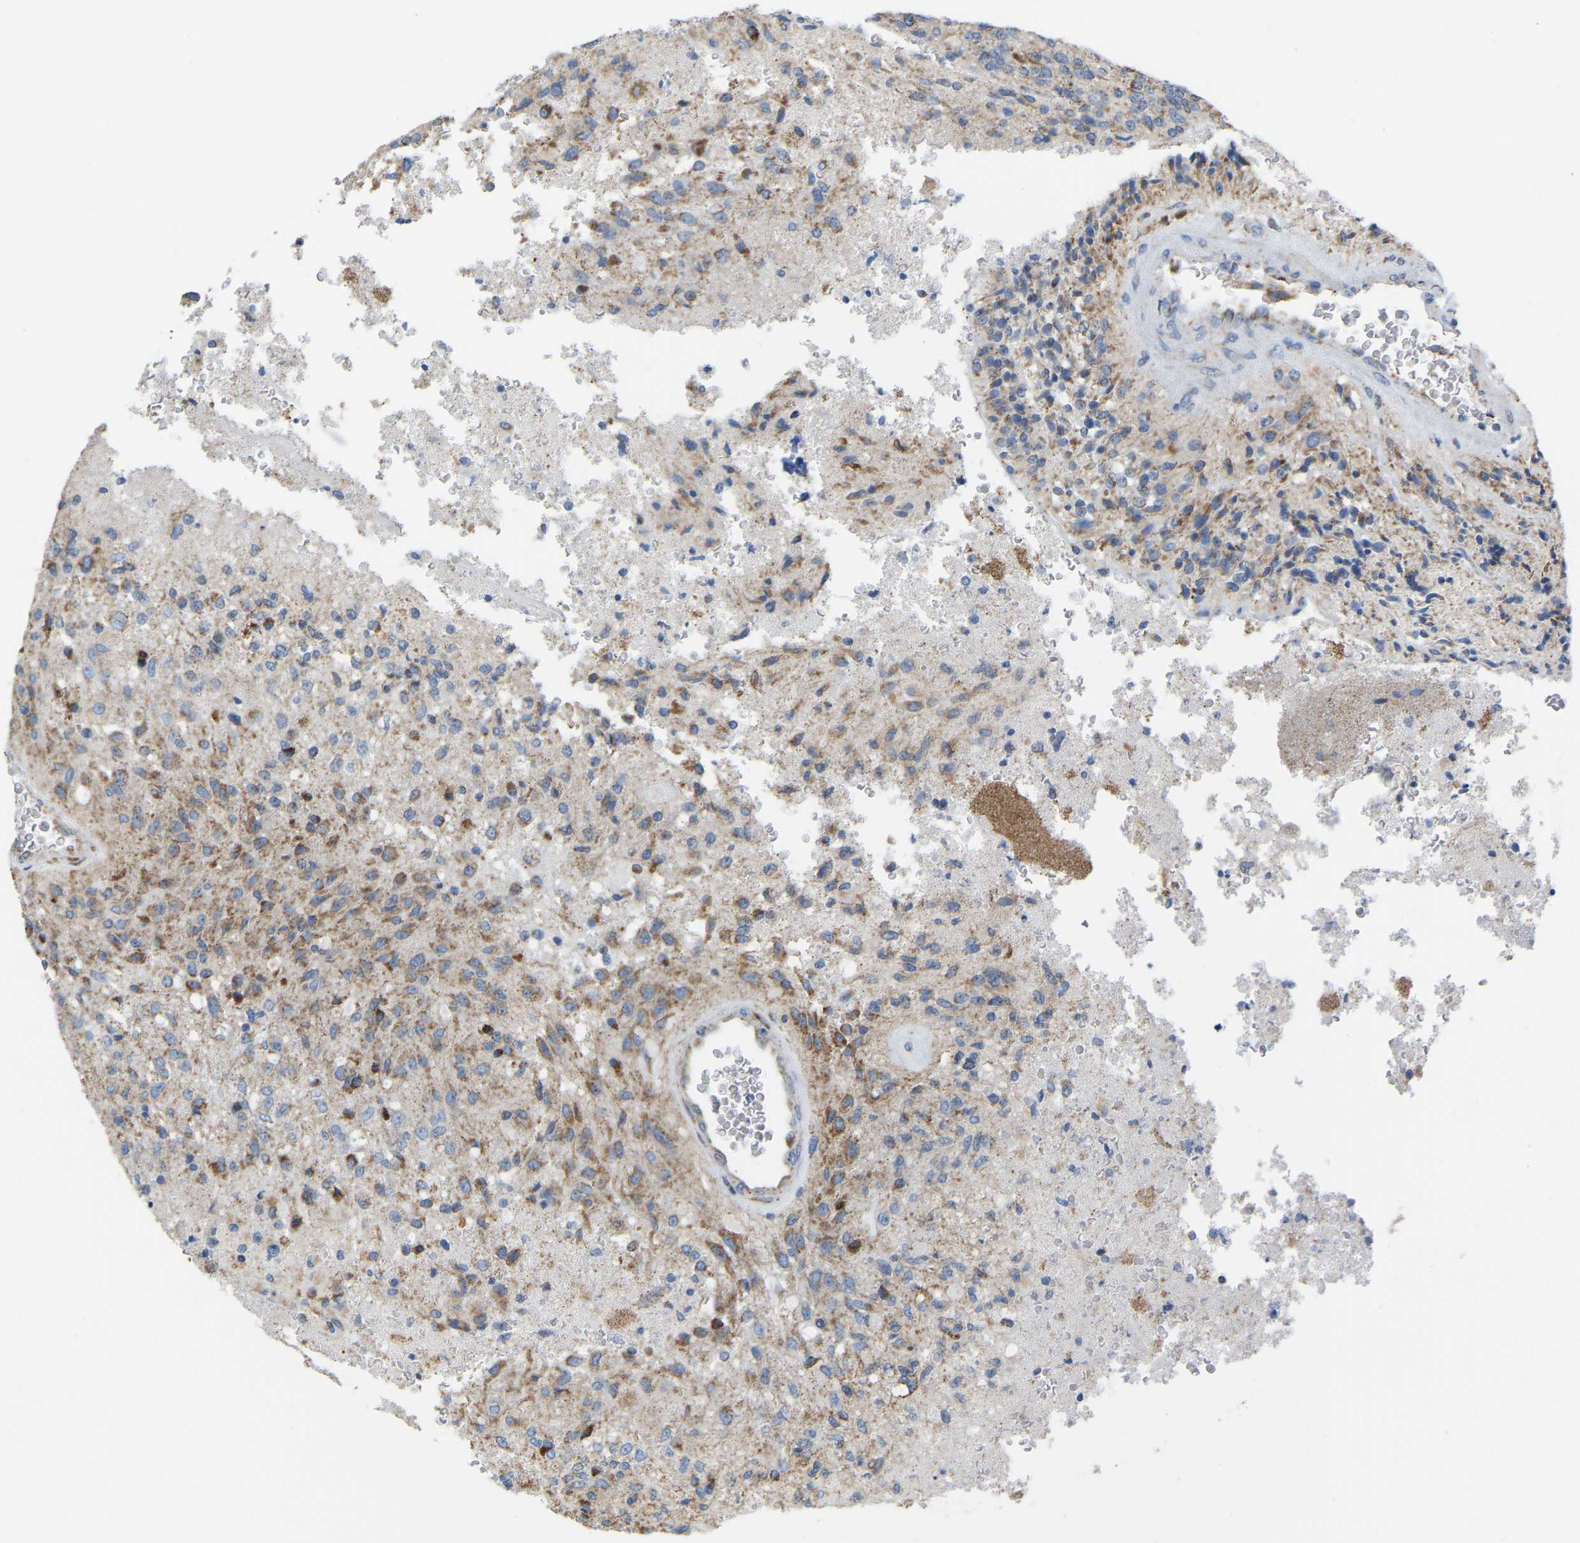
{"staining": {"intensity": "moderate", "quantity": "25%-75%", "location": "cytoplasmic/membranous"}, "tissue": "glioma", "cell_type": "Tumor cells", "image_type": "cancer", "snomed": [{"axis": "morphology", "description": "Normal tissue, NOS"}, {"axis": "morphology", "description": "Glioma, malignant, High grade"}, {"axis": "topography", "description": "Cerebral cortex"}], "caption": "Moderate cytoplasmic/membranous protein positivity is seen in about 25%-75% of tumor cells in high-grade glioma (malignant). (Brightfield microscopy of DAB IHC at high magnification).", "gene": "CBLB", "patient": {"sex": "male", "age": 77}}